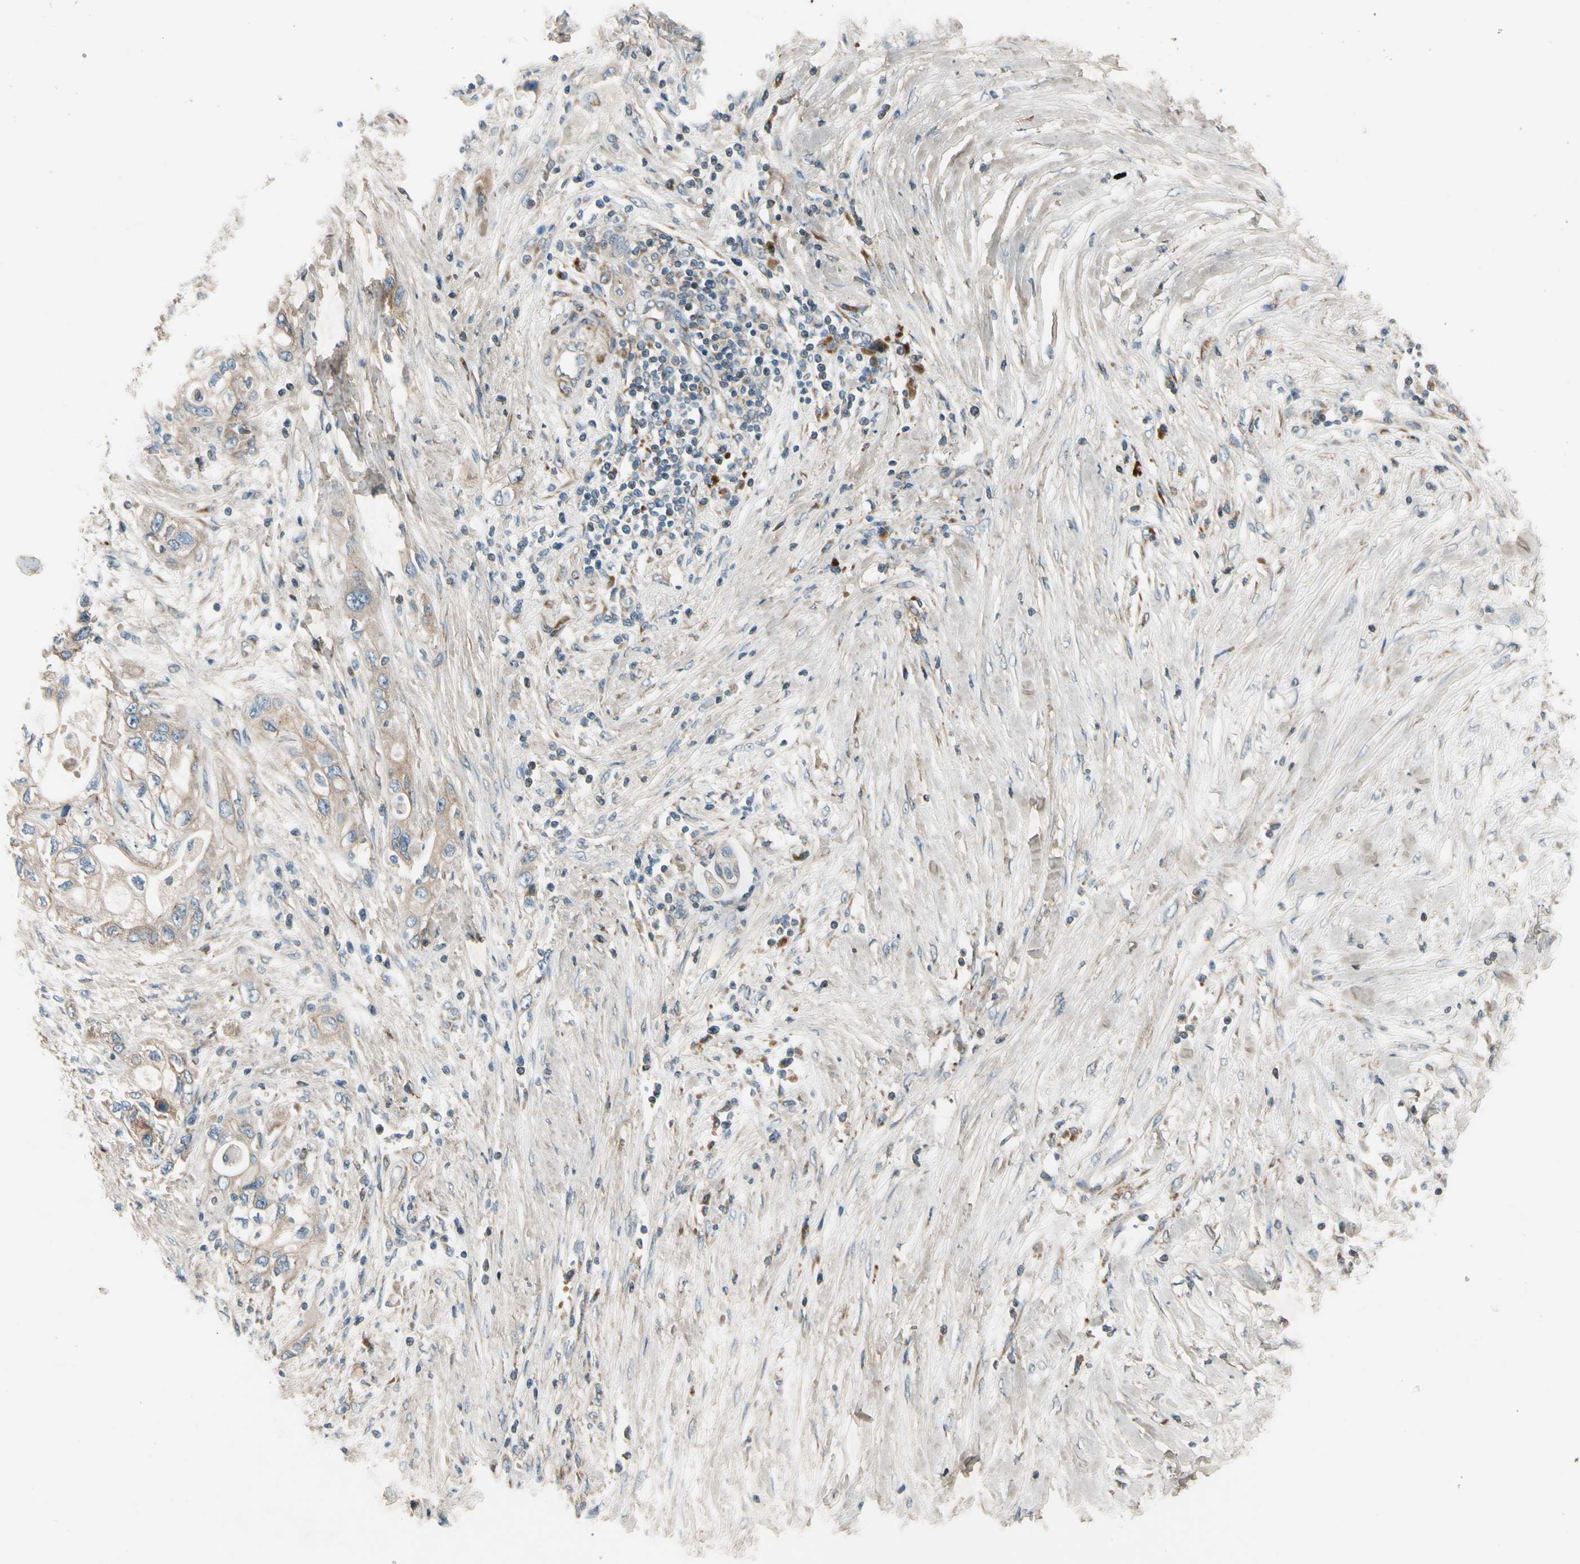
{"staining": {"intensity": "weak", "quantity": ">75%", "location": "cytoplasmic/membranous"}, "tissue": "pancreatic cancer", "cell_type": "Tumor cells", "image_type": "cancer", "snomed": [{"axis": "morphology", "description": "Adenocarcinoma, NOS"}, {"axis": "topography", "description": "Pancreas"}], "caption": "The immunohistochemical stain shows weak cytoplasmic/membranous staining in tumor cells of pancreatic adenocarcinoma tissue. Nuclei are stained in blue.", "gene": "MST1R", "patient": {"sex": "female", "age": 70}}